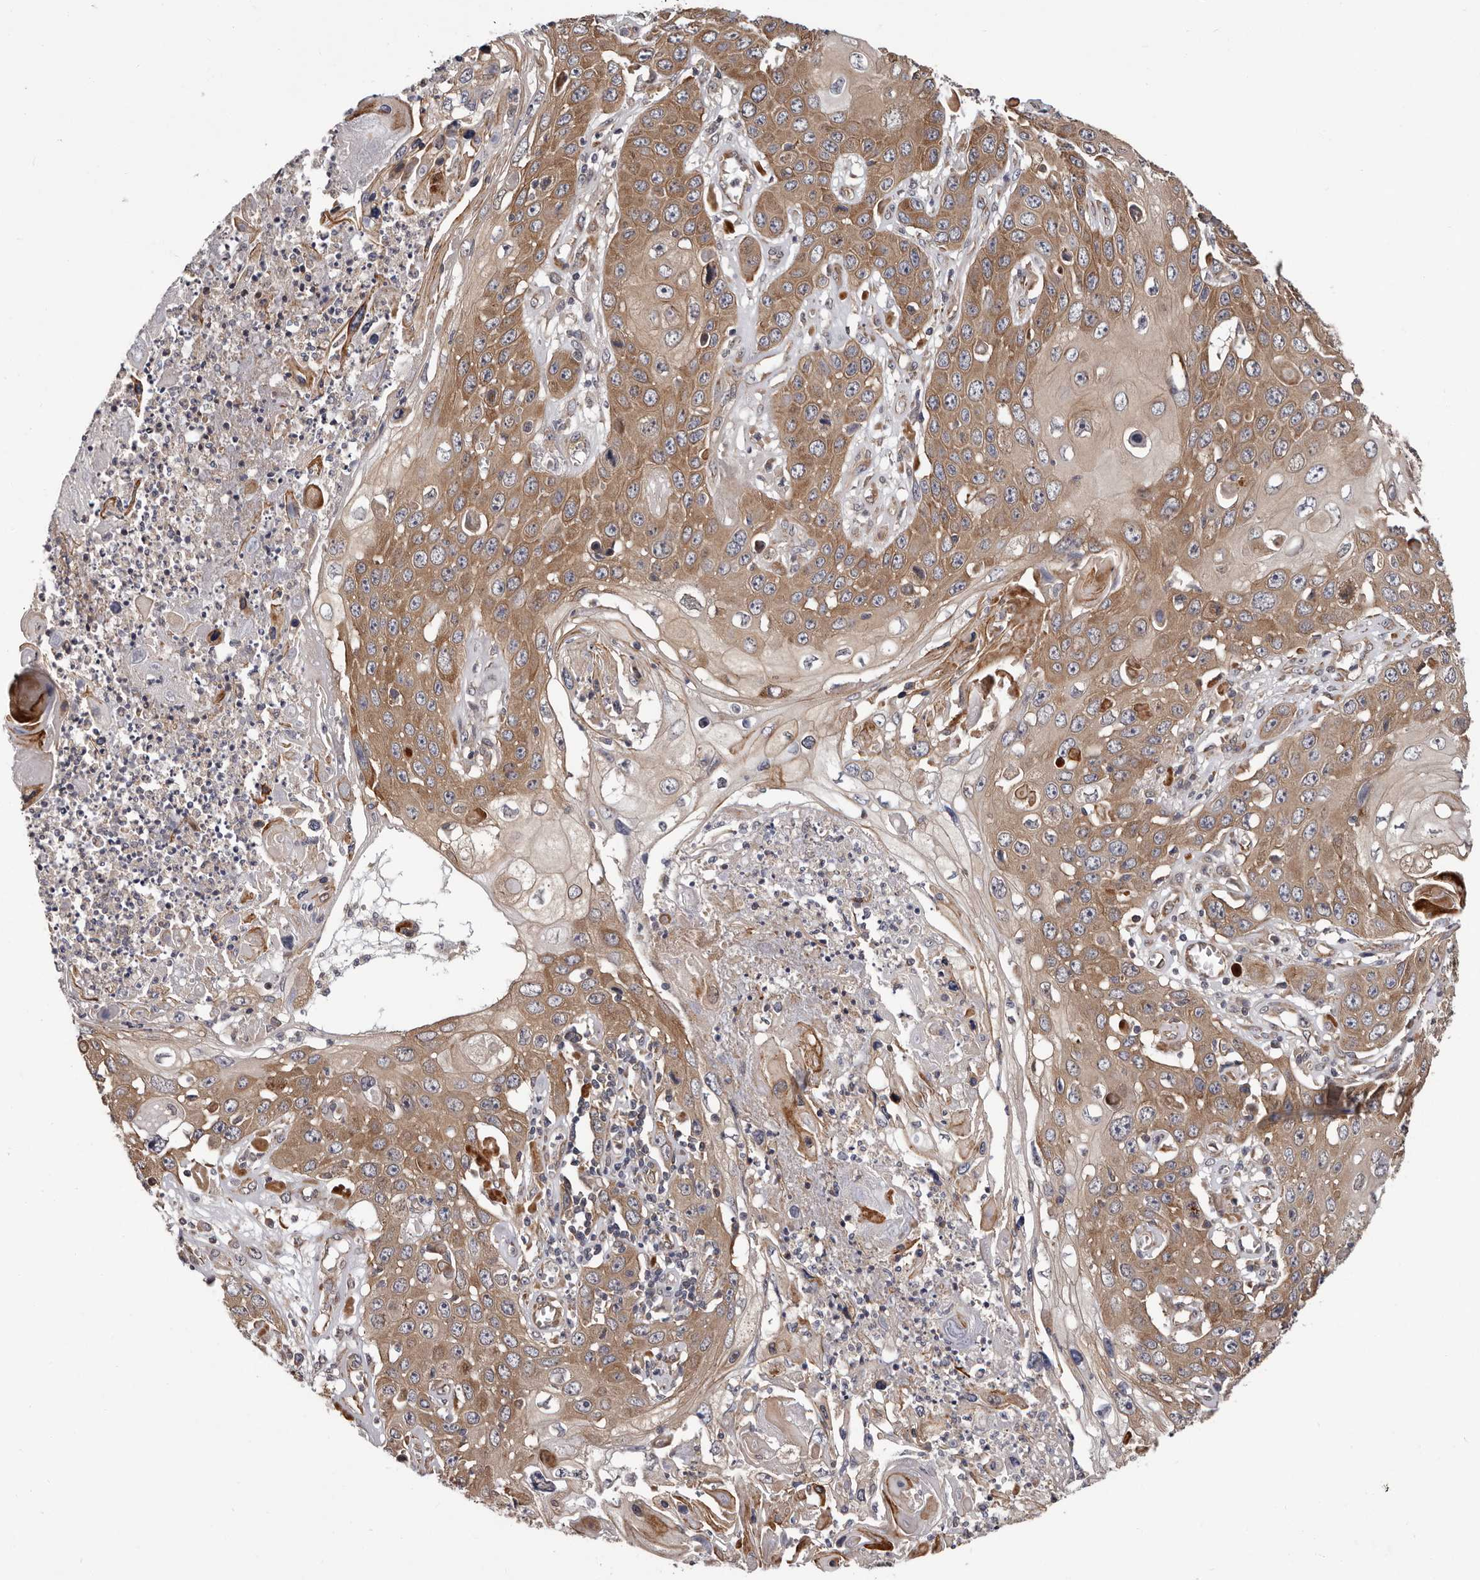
{"staining": {"intensity": "moderate", "quantity": ">75%", "location": "cytoplasmic/membranous"}, "tissue": "skin cancer", "cell_type": "Tumor cells", "image_type": "cancer", "snomed": [{"axis": "morphology", "description": "Squamous cell carcinoma, NOS"}, {"axis": "topography", "description": "Skin"}], "caption": "The image reveals immunohistochemical staining of skin cancer. There is moderate cytoplasmic/membranous expression is identified in approximately >75% of tumor cells.", "gene": "VPS37A", "patient": {"sex": "male", "age": 55}}